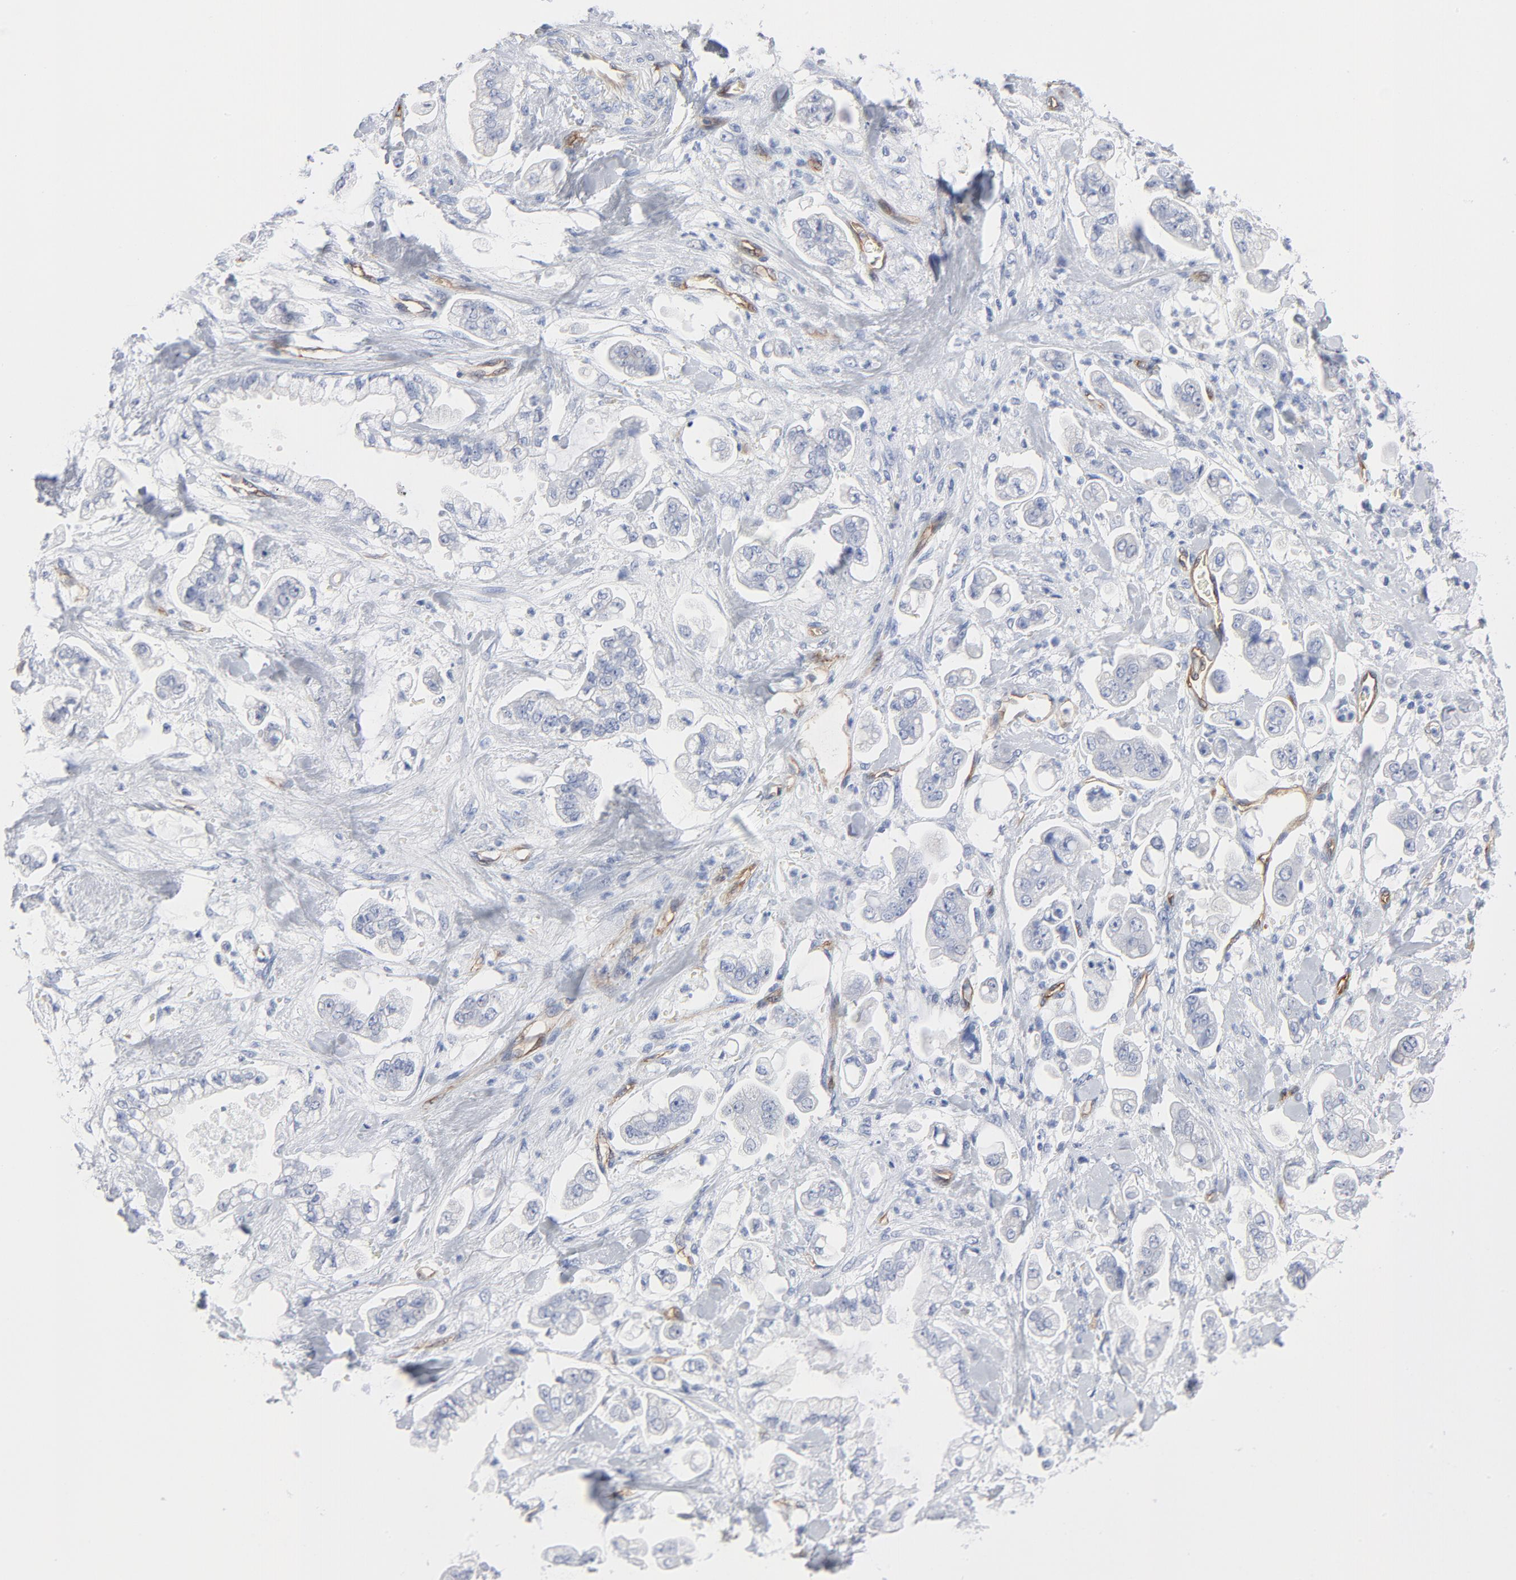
{"staining": {"intensity": "negative", "quantity": "none", "location": "none"}, "tissue": "stomach cancer", "cell_type": "Tumor cells", "image_type": "cancer", "snomed": [{"axis": "morphology", "description": "Adenocarcinoma, NOS"}, {"axis": "topography", "description": "Stomach"}], "caption": "Tumor cells are negative for brown protein staining in stomach cancer. (IHC, brightfield microscopy, high magnification).", "gene": "SHANK3", "patient": {"sex": "male", "age": 62}}